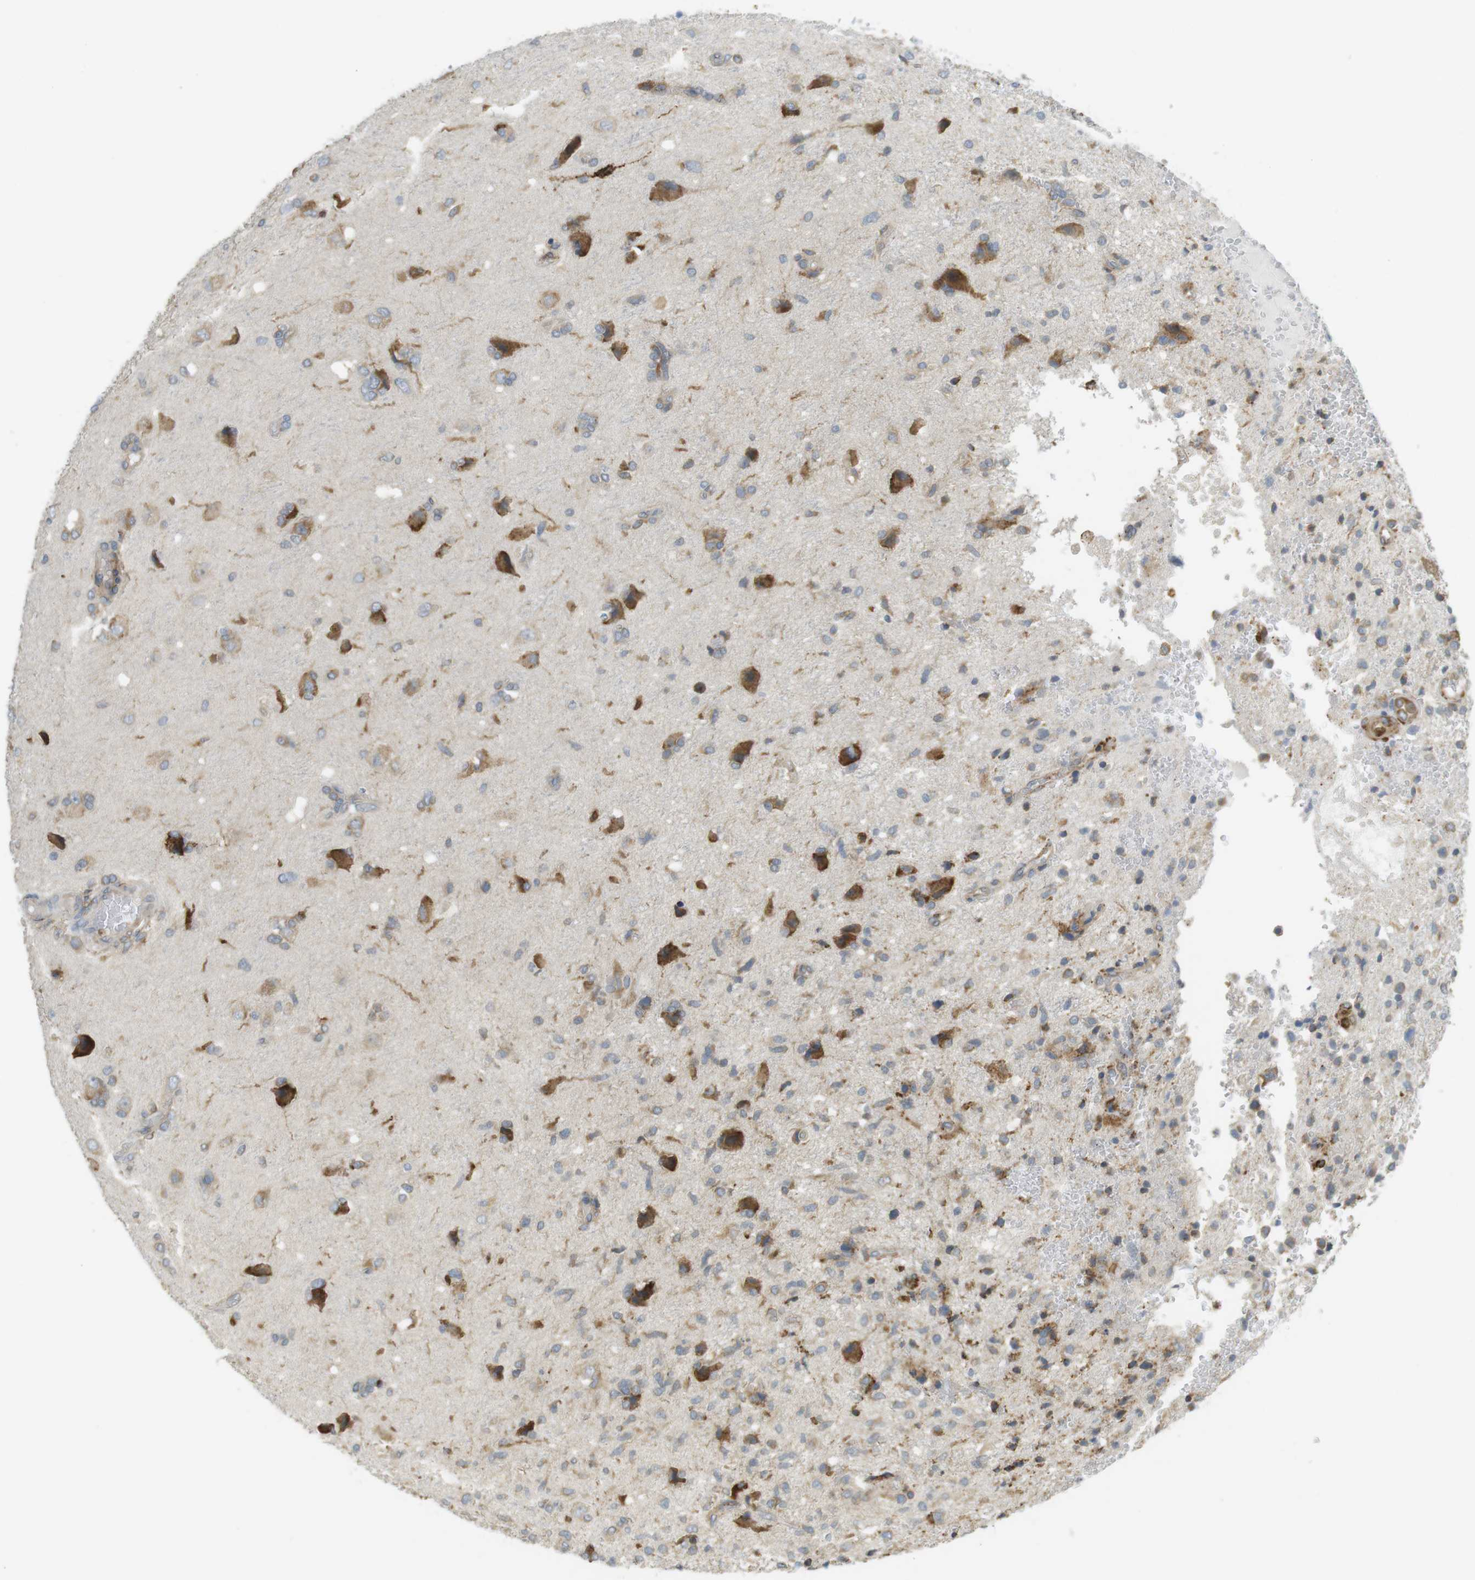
{"staining": {"intensity": "moderate", "quantity": "25%-75%", "location": "cytoplasmic/membranous"}, "tissue": "glioma", "cell_type": "Tumor cells", "image_type": "cancer", "snomed": [{"axis": "morphology", "description": "Glioma, malignant, High grade"}, {"axis": "topography", "description": "Brain"}], "caption": "The micrograph displays staining of glioma, revealing moderate cytoplasmic/membranous protein positivity (brown color) within tumor cells. The protein of interest is shown in brown color, while the nuclei are stained blue.", "gene": "MBOAT2", "patient": {"sex": "female", "age": 59}}